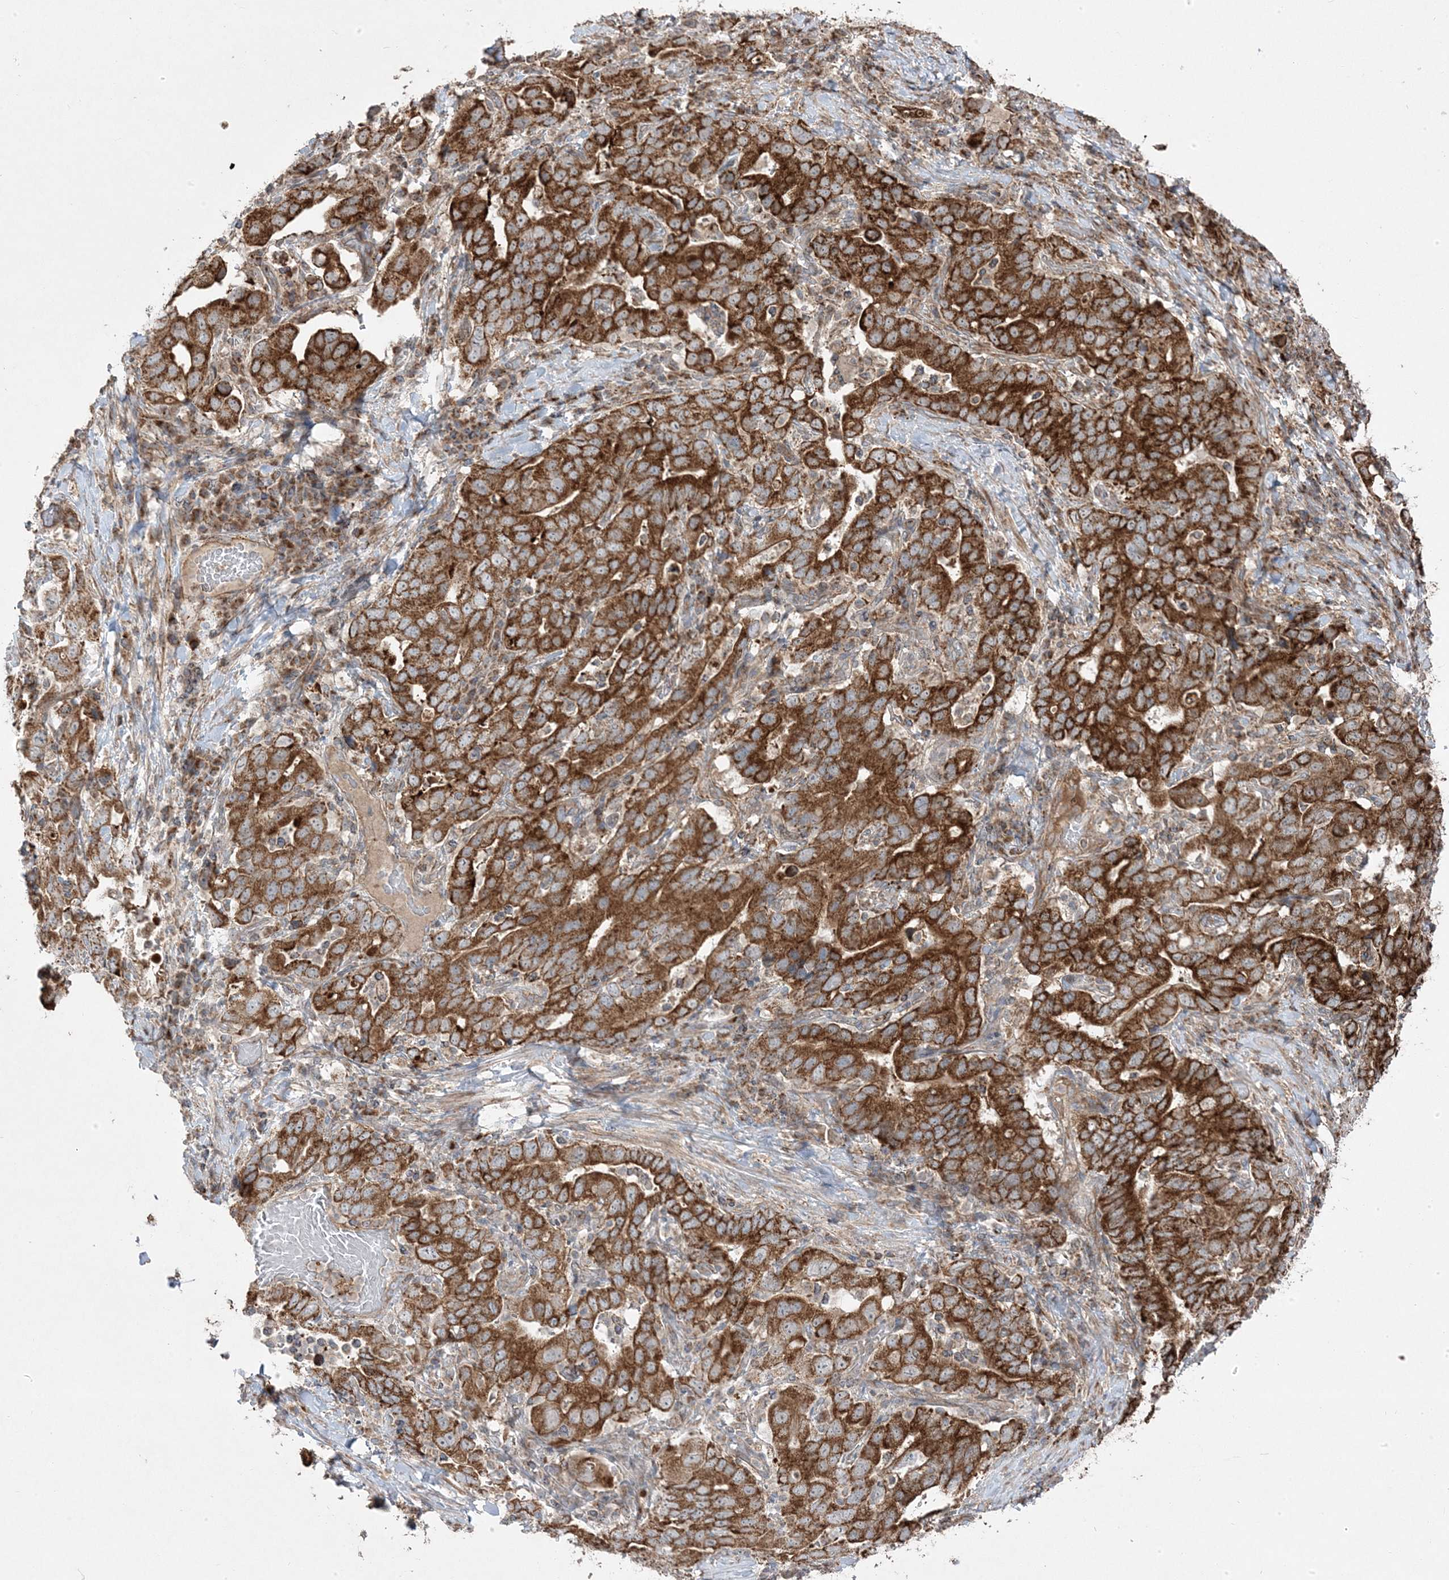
{"staining": {"intensity": "strong", "quantity": ">75%", "location": "cytoplasmic/membranous"}, "tissue": "stomach cancer", "cell_type": "Tumor cells", "image_type": "cancer", "snomed": [{"axis": "morphology", "description": "Adenocarcinoma, NOS"}, {"axis": "topography", "description": "Stomach, upper"}], "caption": "Stomach cancer (adenocarcinoma) was stained to show a protein in brown. There is high levels of strong cytoplasmic/membranous staining in approximately >75% of tumor cells.", "gene": "CLUAP1", "patient": {"sex": "male", "age": 62}}